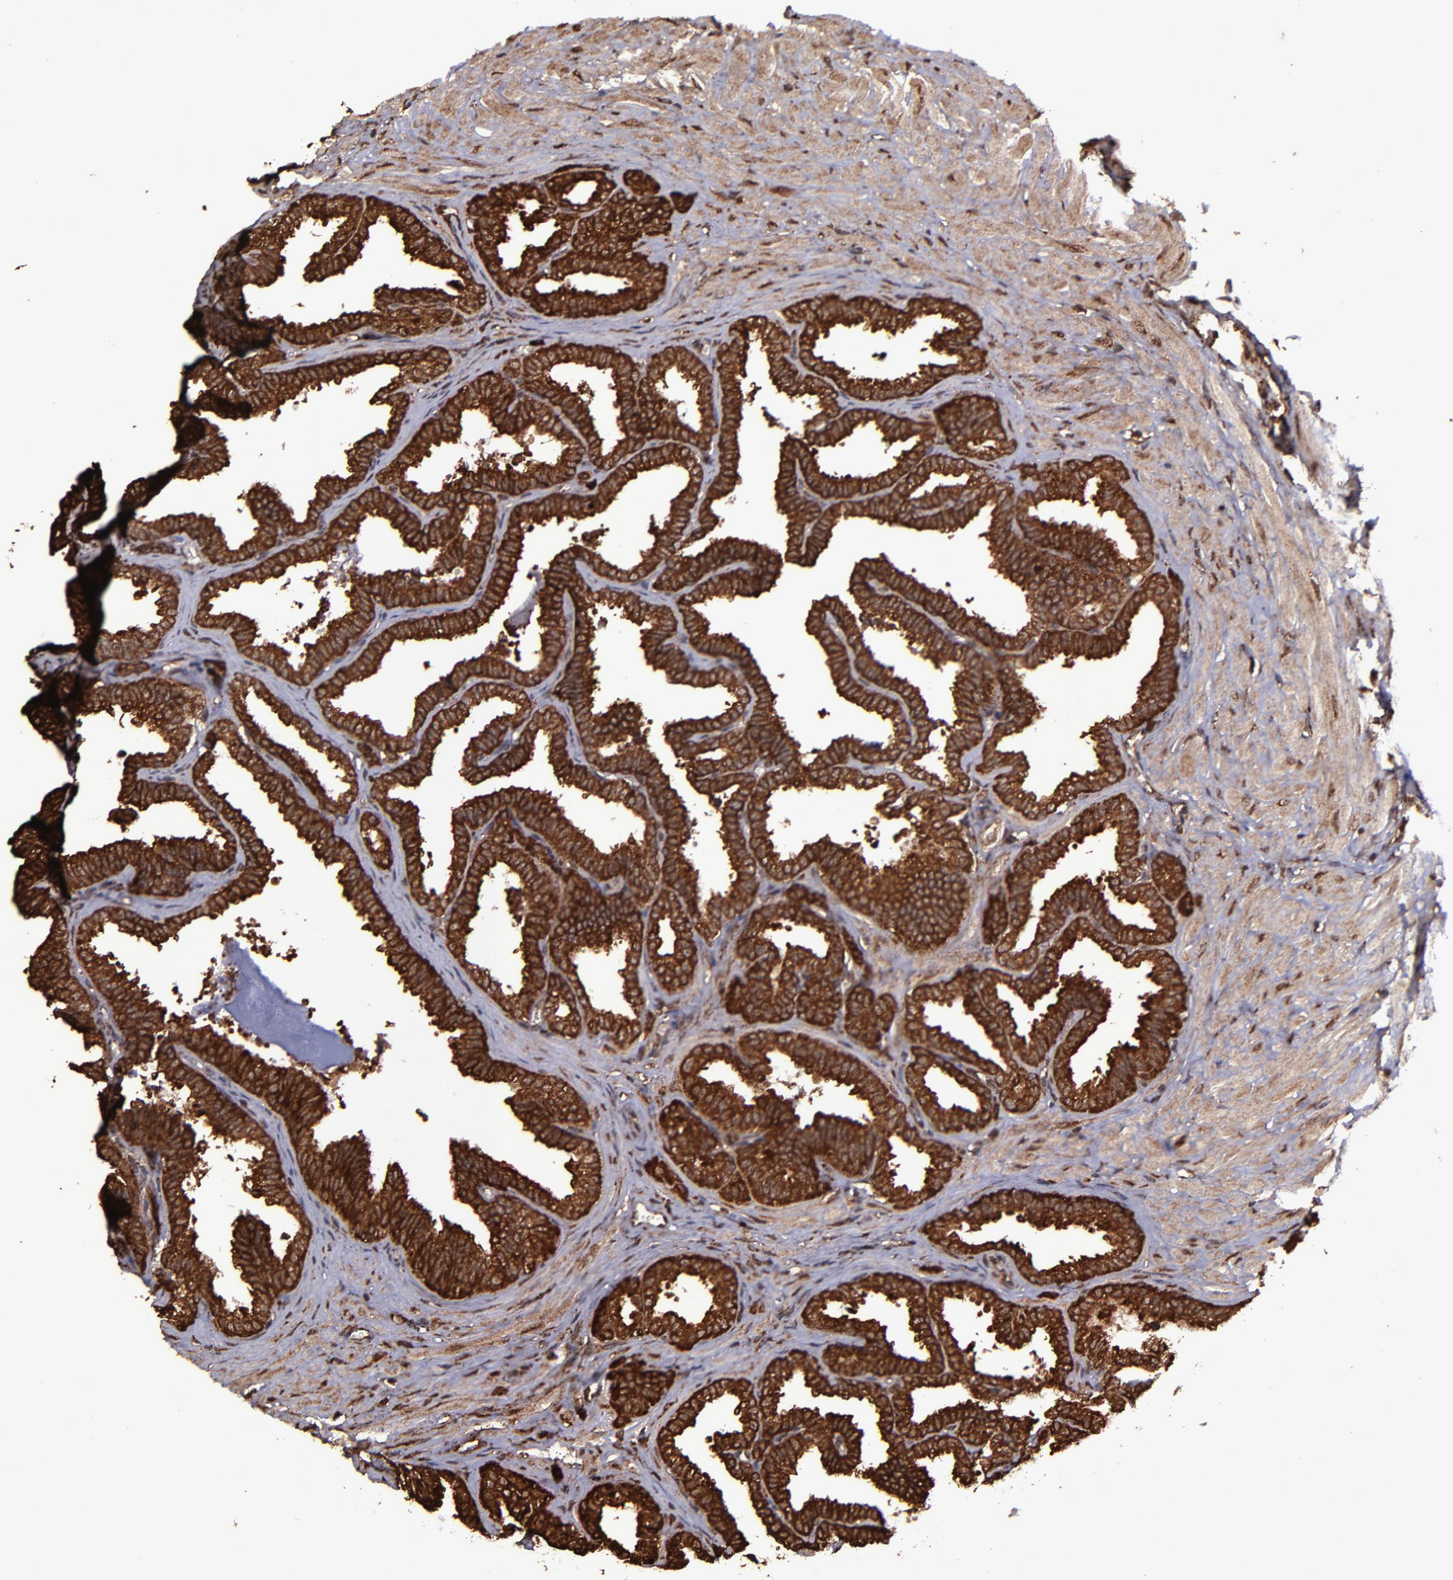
{"staining": {"intensity": "strong", "quantity": ">75%", "location": "cytoplasmic/membranous,nuclear"}, "tissue": "seminal vesicle", "cell_type": "Glandular cells", "image_type": "normal", "snomed": [{"axis": "morphology", "description": "Normal tissue, NOS"}, {"axis": "topography", "description": "Seminal veicle"}], "caption": "DAB (3,3'-diaminobenzidine) immunohistochemical staining of unremarkable seminal vesicle demonstrates strong cytoplasmic/membranous,nuclear protein staining in about >75% of glandular cells. (DAB (3,3'-diaminobenzidine) IHC, brown staining for protein, blue staining for nuclei).", "gene": "EIF4ENIF1", "patient": {"sex": "male", "age": 26}}